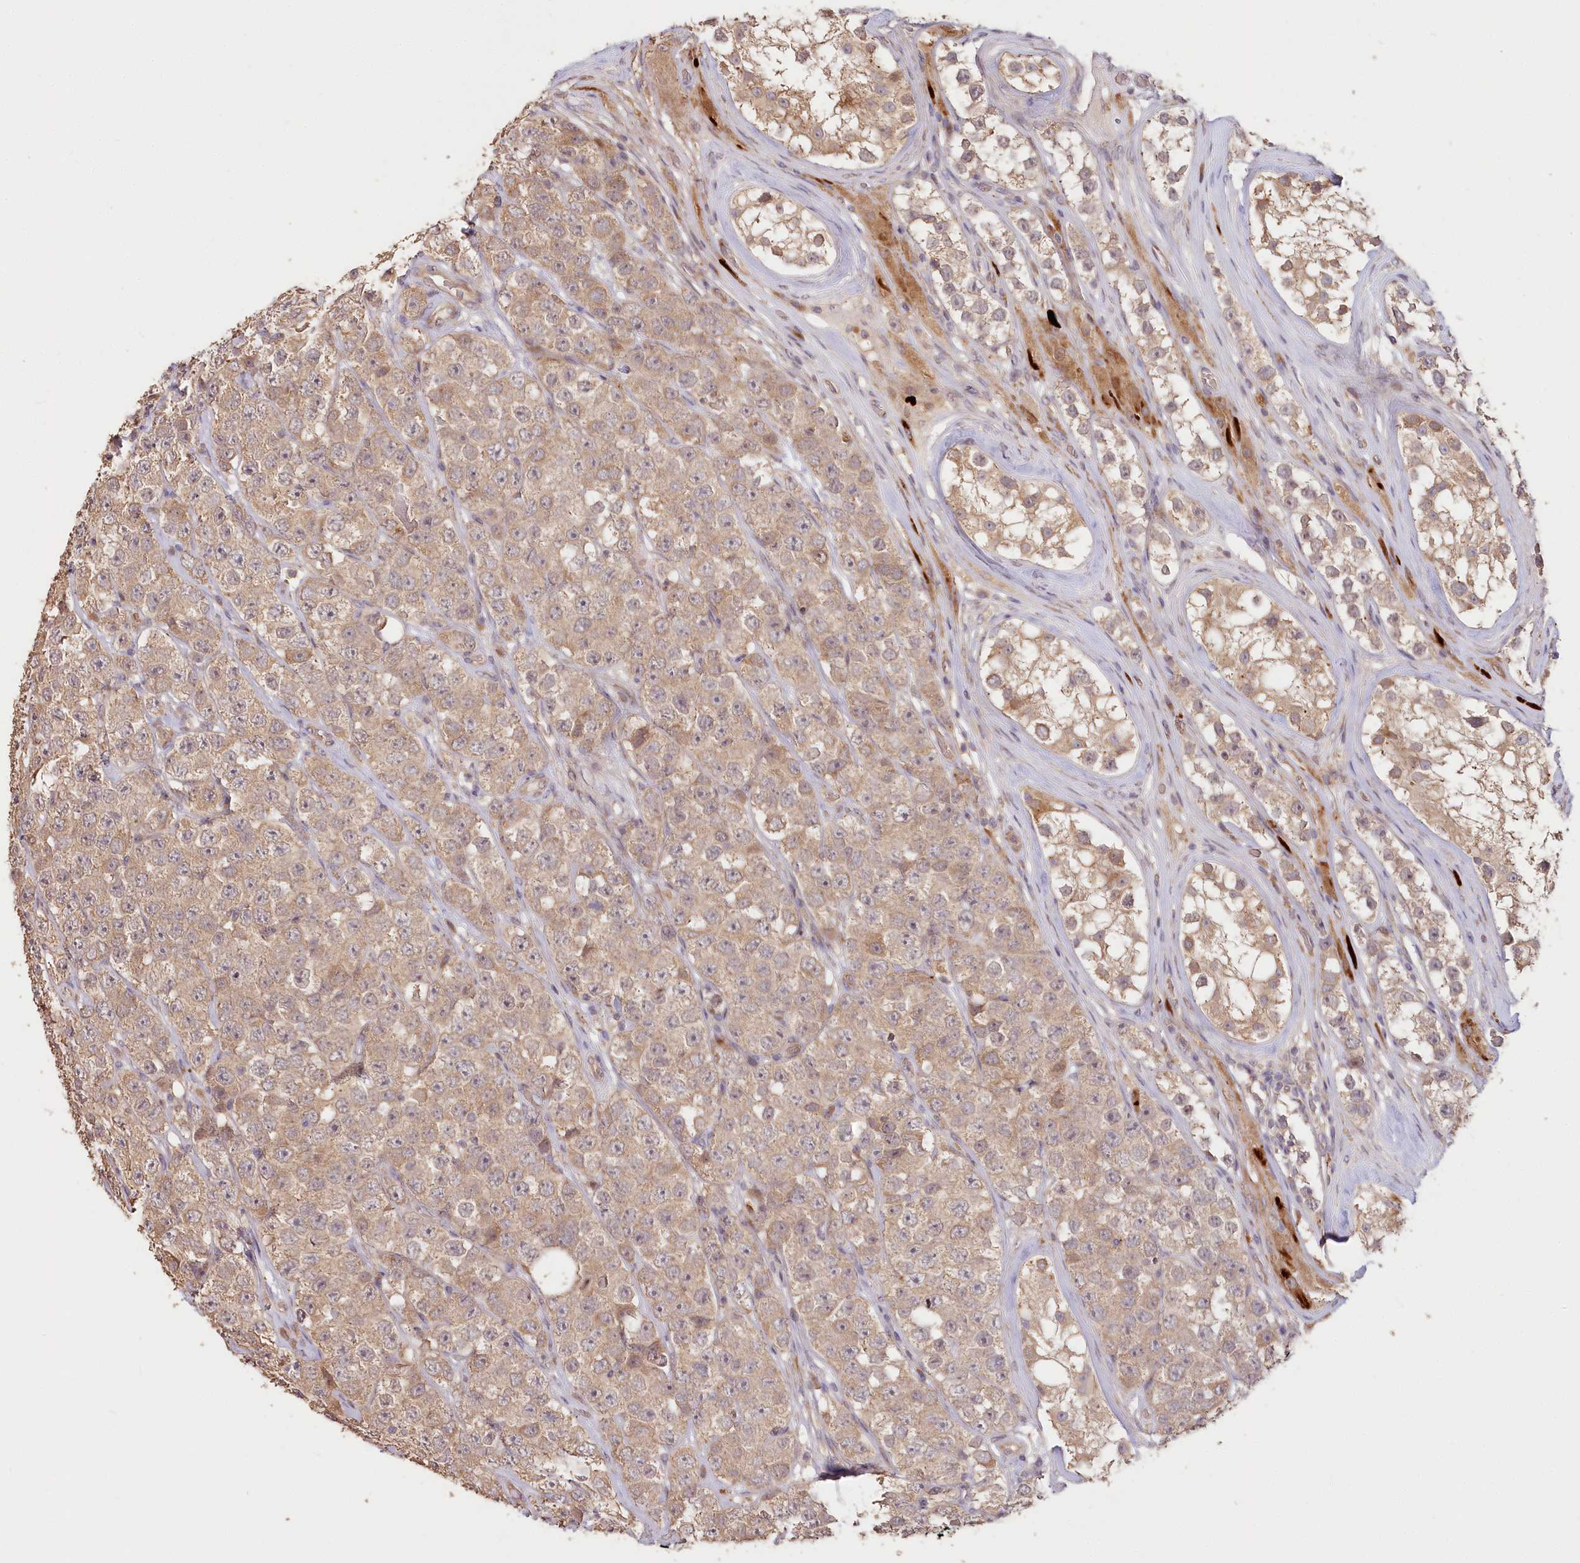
{"staining": {"intensity": "moderate", "quantity": ">75%", "location": "cytoplasmic/membranous"}, "tissue": "testis cancer", "cell_type": "Tumor cells", "image_type": "cancer", "snomed": [{"axis": "morphology", "description": "Seminoma, NOS"}, {"axis": "topography", "description": "Testis"}], "caption": "DAB (3,3'-diaminobenzidine) immunohistochemical staining of human testis cancer (seminoma) reveals moderate cytoplasmic/membranous protein staining in approximately >75% of tumor cells.", "gene": "IRAK1BP1", "patient": {"sex": "male", "age": 28}}